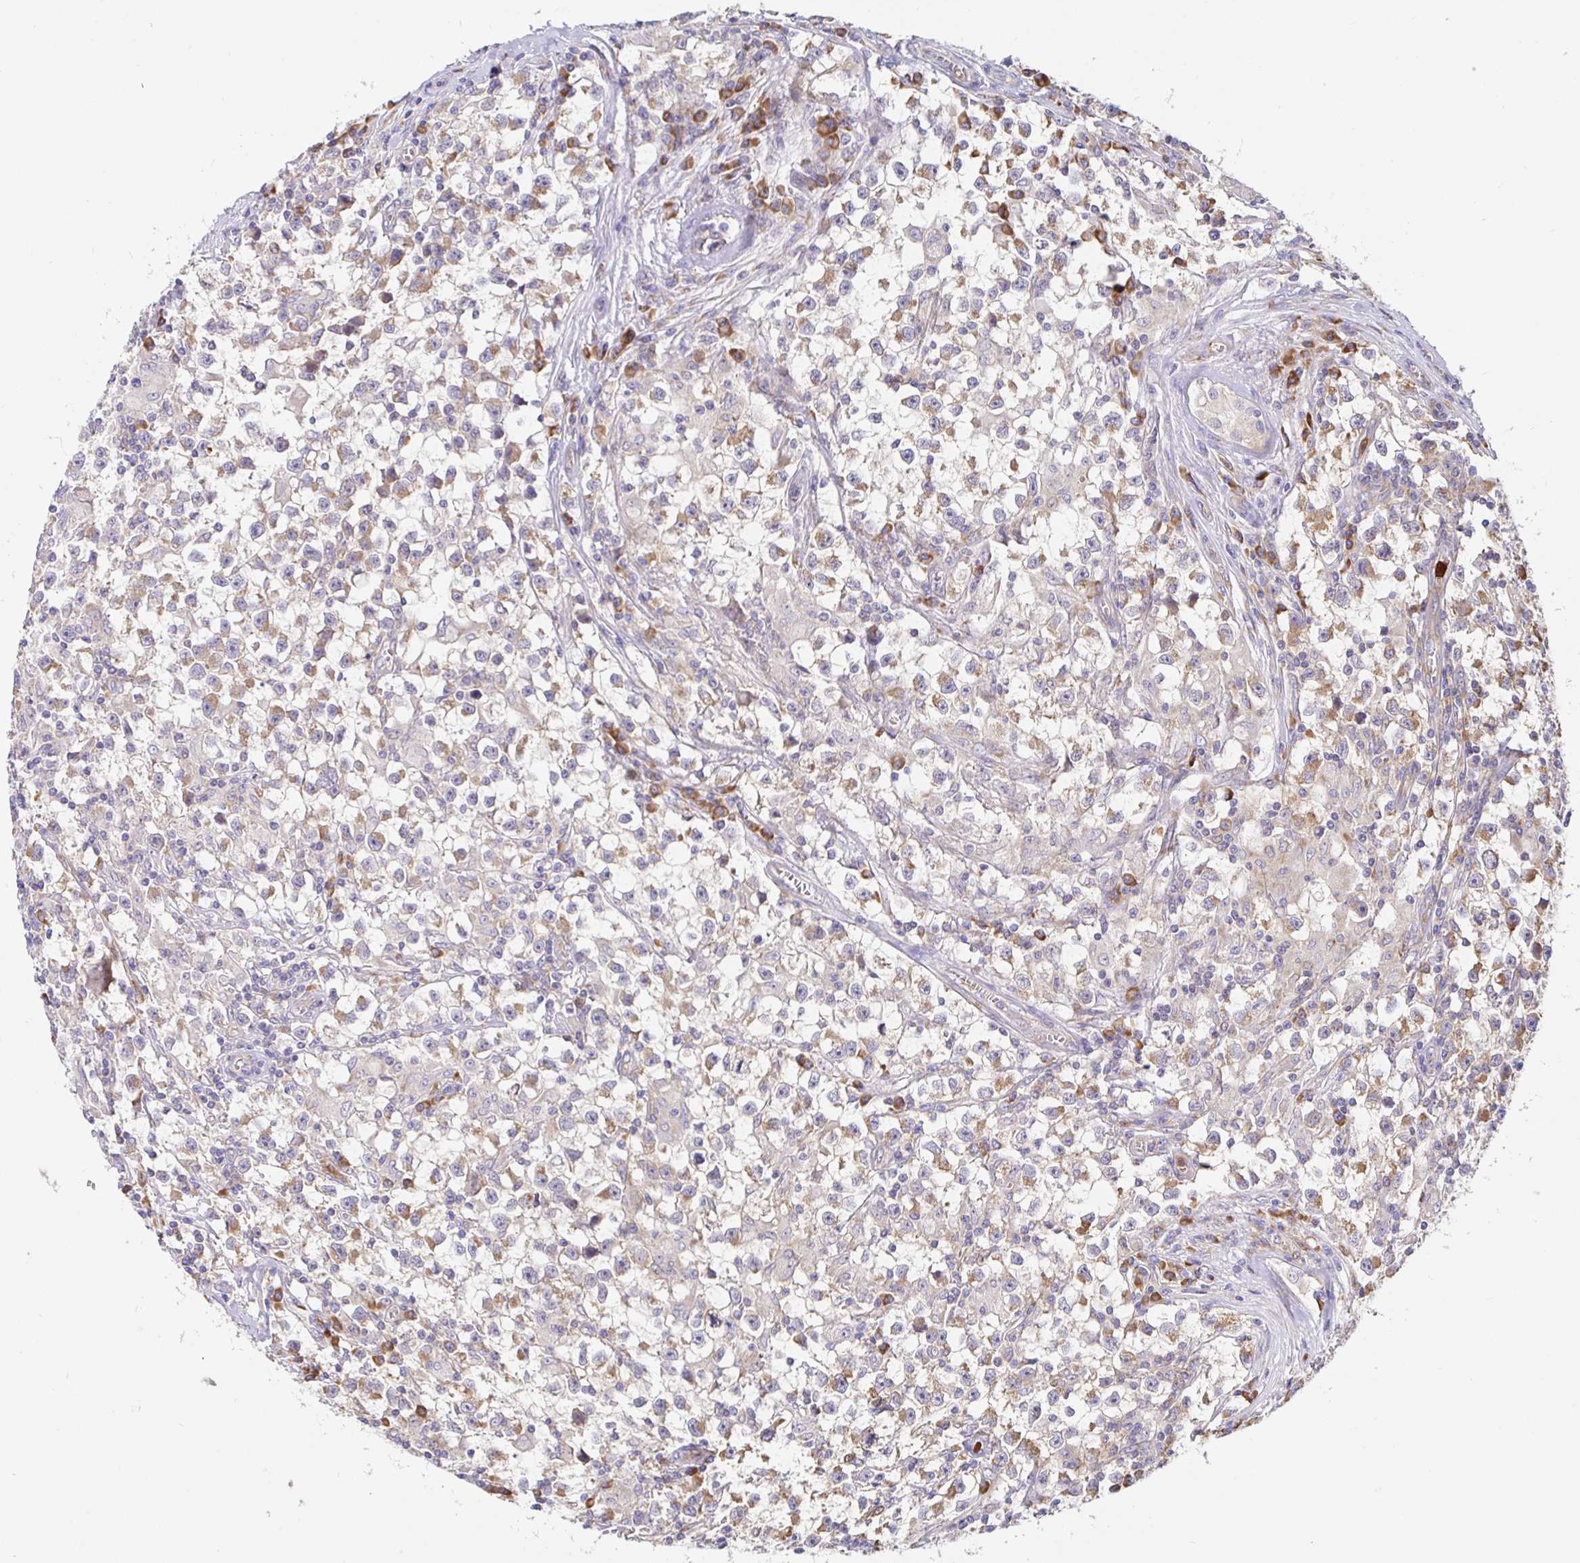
{"staining": {"intensity": "negative", "quantity": "none", "location": "none"}, "tissue": "testis cancer", "cell_type": "Tumor cells", "image_type": "cancer", "snomed": [{"axis": "morphology", "description": "Seminoma, NOS"}, {"axis": "topography", "description": "Testis"}], "caption": "Histopathology image shows no protein positivity in tumor cells of testis cancer (seminoma) tissue.", "gene": "PDPK1", "patient": {"sex": "male", "age": 31}}